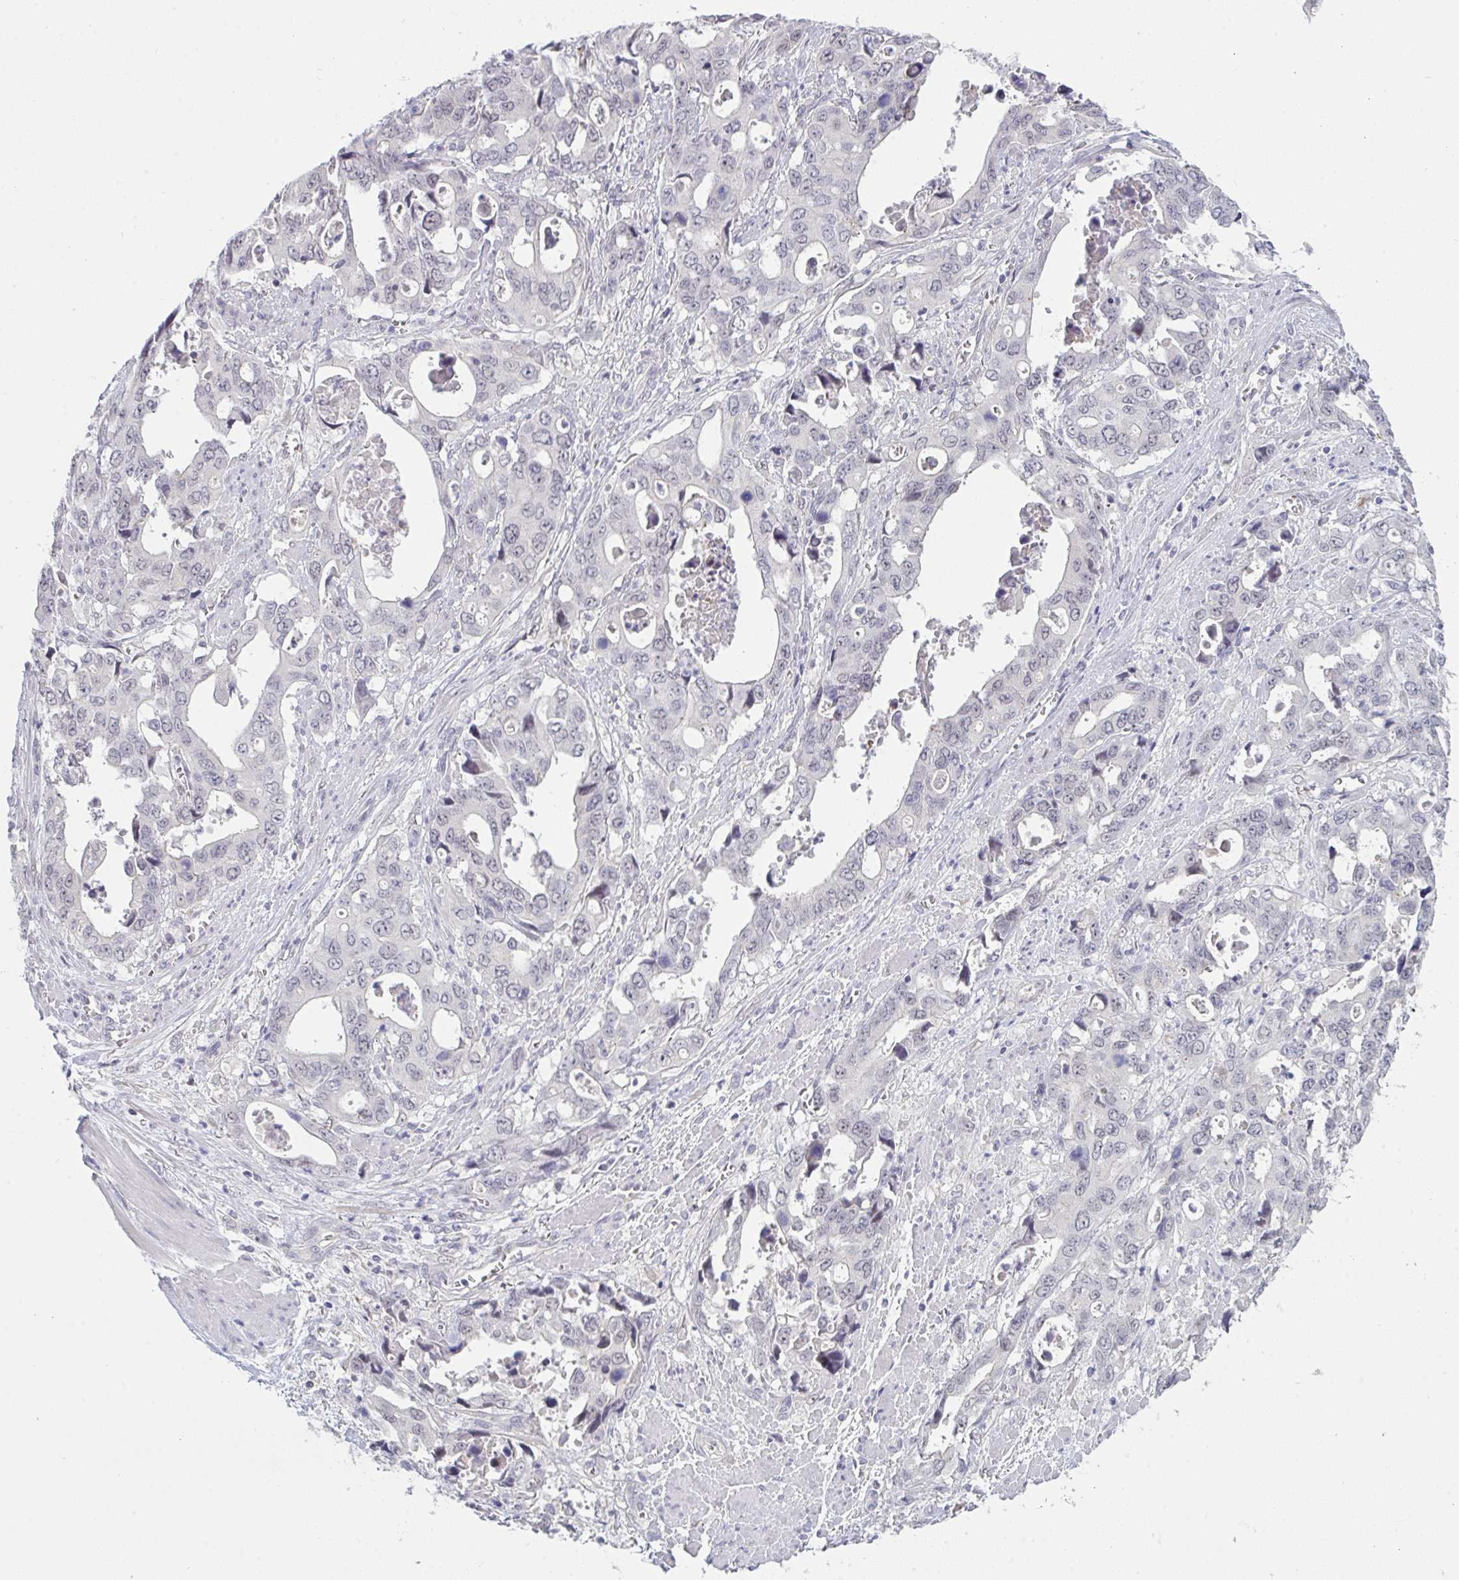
{"staining": {"intensity": "negative", "quantity": "none", "location": "none"}, "tissue": "stomach cancer", "cell_type": "Tumor cells", "image_type": "cancer", "snomed": [{"axis": "morphology", "description": "Adenocarcinoma, NOS"}, {"axis": "topography", "description": "Stomach, upper"}], "caption": "High magnification brightfield microscopy of stomach cancer stained with DAB (3,3'-diaminobenzidine) (brown) and counterstained with hematoxylin (blue): tumor cells show no significant positivity. Nuclei are stained in blue.", "gene": "ZNF784", "patient": {"sex": "male", "age": 74}}